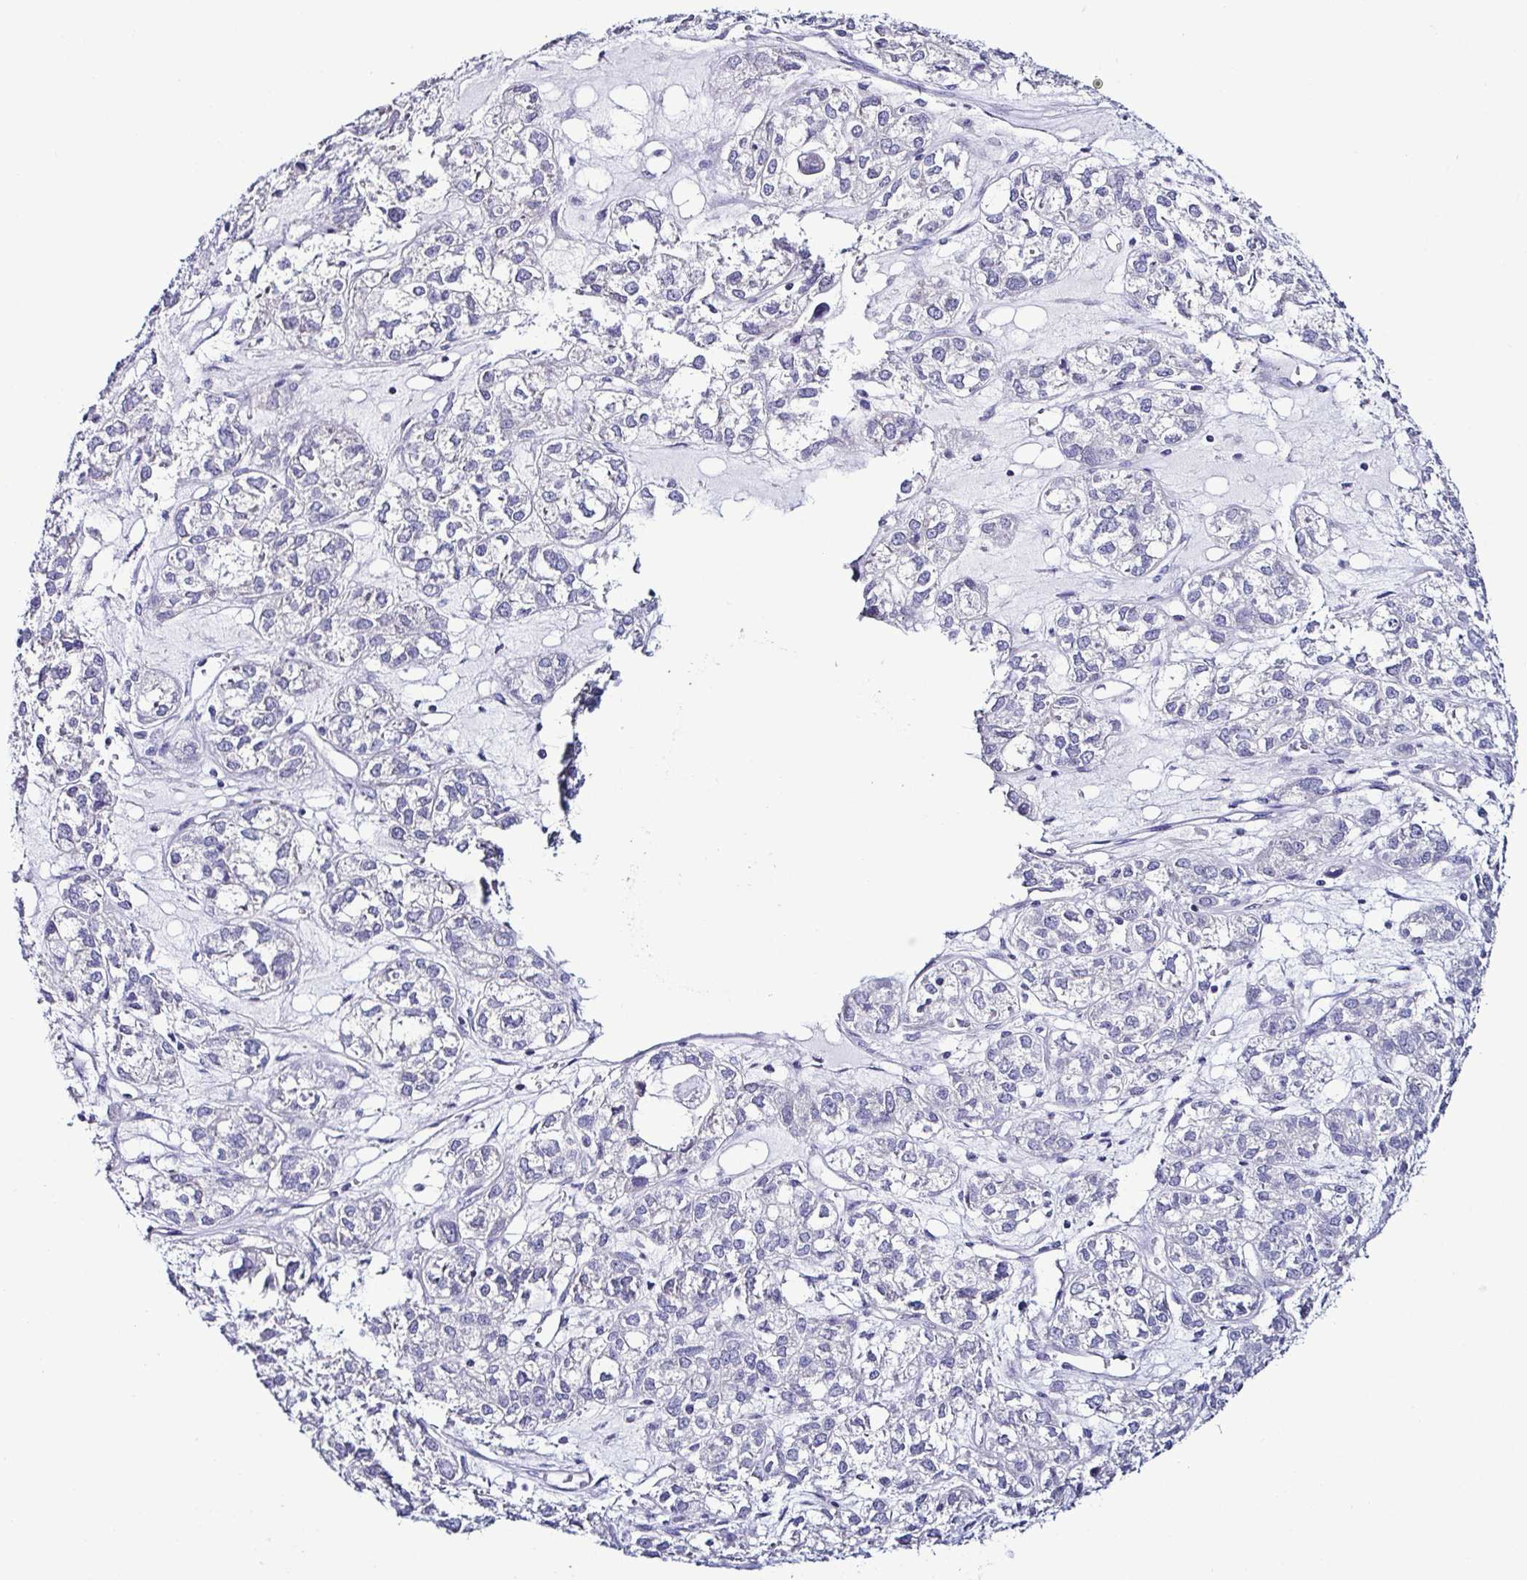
{"staining": {"intensity": "negative", "quantity": "none", "location": "none"}, "tissue": "ovarian cancer", "cell_type": "Tumor cells", "image_type": "cancer", "snomed": [{"axis": "morphology", "description": "Carcinoma, endometroid"}, {"axis": "topography", "description": "Ovary"}], "caption": "A high-resolution photomicrograph shows immunohistochemistry (IHC) staining of ovarian cancer, which reveals no significant staining in tumor cells.", "gene": "SRL", "patient": {"sex": "female", "age": 64}}